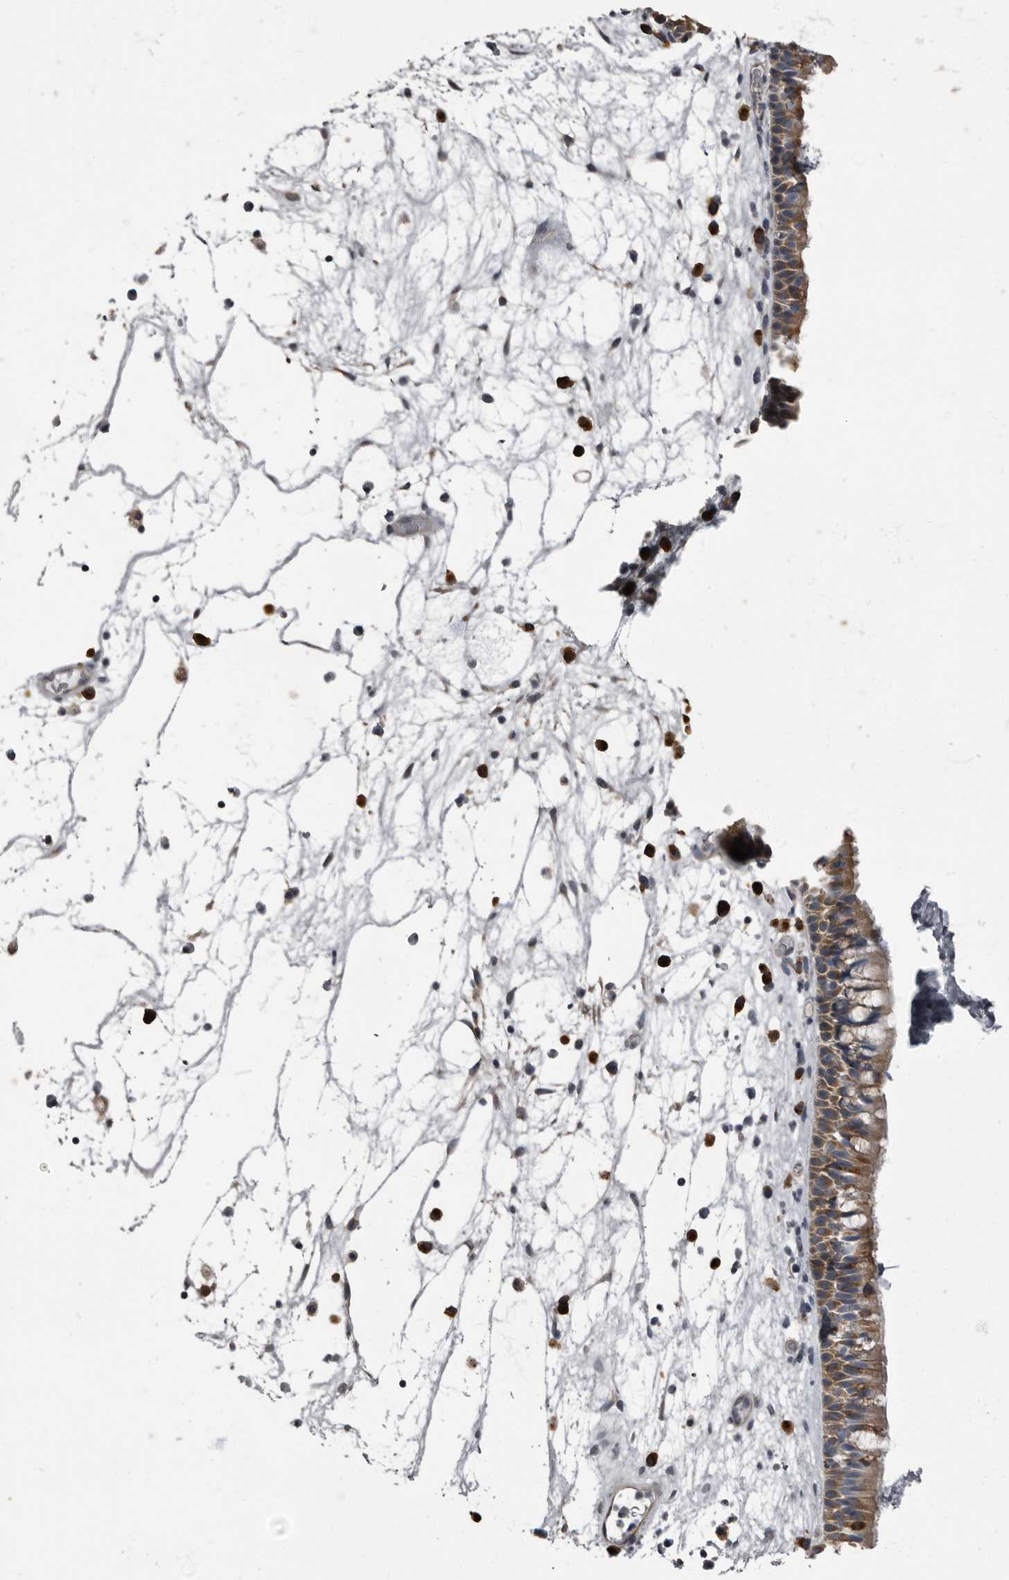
{"staining": {"intensity": "moderate", "quantity": ">75%", "location": "cytoplasmic/membranous"}, "tissue": "nasopharynx", "cell_type": "Respiratory epithelial cells", "image_type": "normal", "snomed": [{"axis": "morphology", "description": "Normal tissue, NOS"}, {"axis": "morphology", "description": "Inflammation, NOS"}, {"axis": "morphology", "description": "Malignant melanoma, Metastatic site"}, {"axis": "topography", "description": "Nasopharynx"}], "caption": "A medium amount of moderate cytoplasmic/membranous expression is present in approximately >75% of respiratory epithelial cells in unremarkable nasopharynx.", "gene": "TPD52L1", "patient": {"sex": "male", "age": 70}}